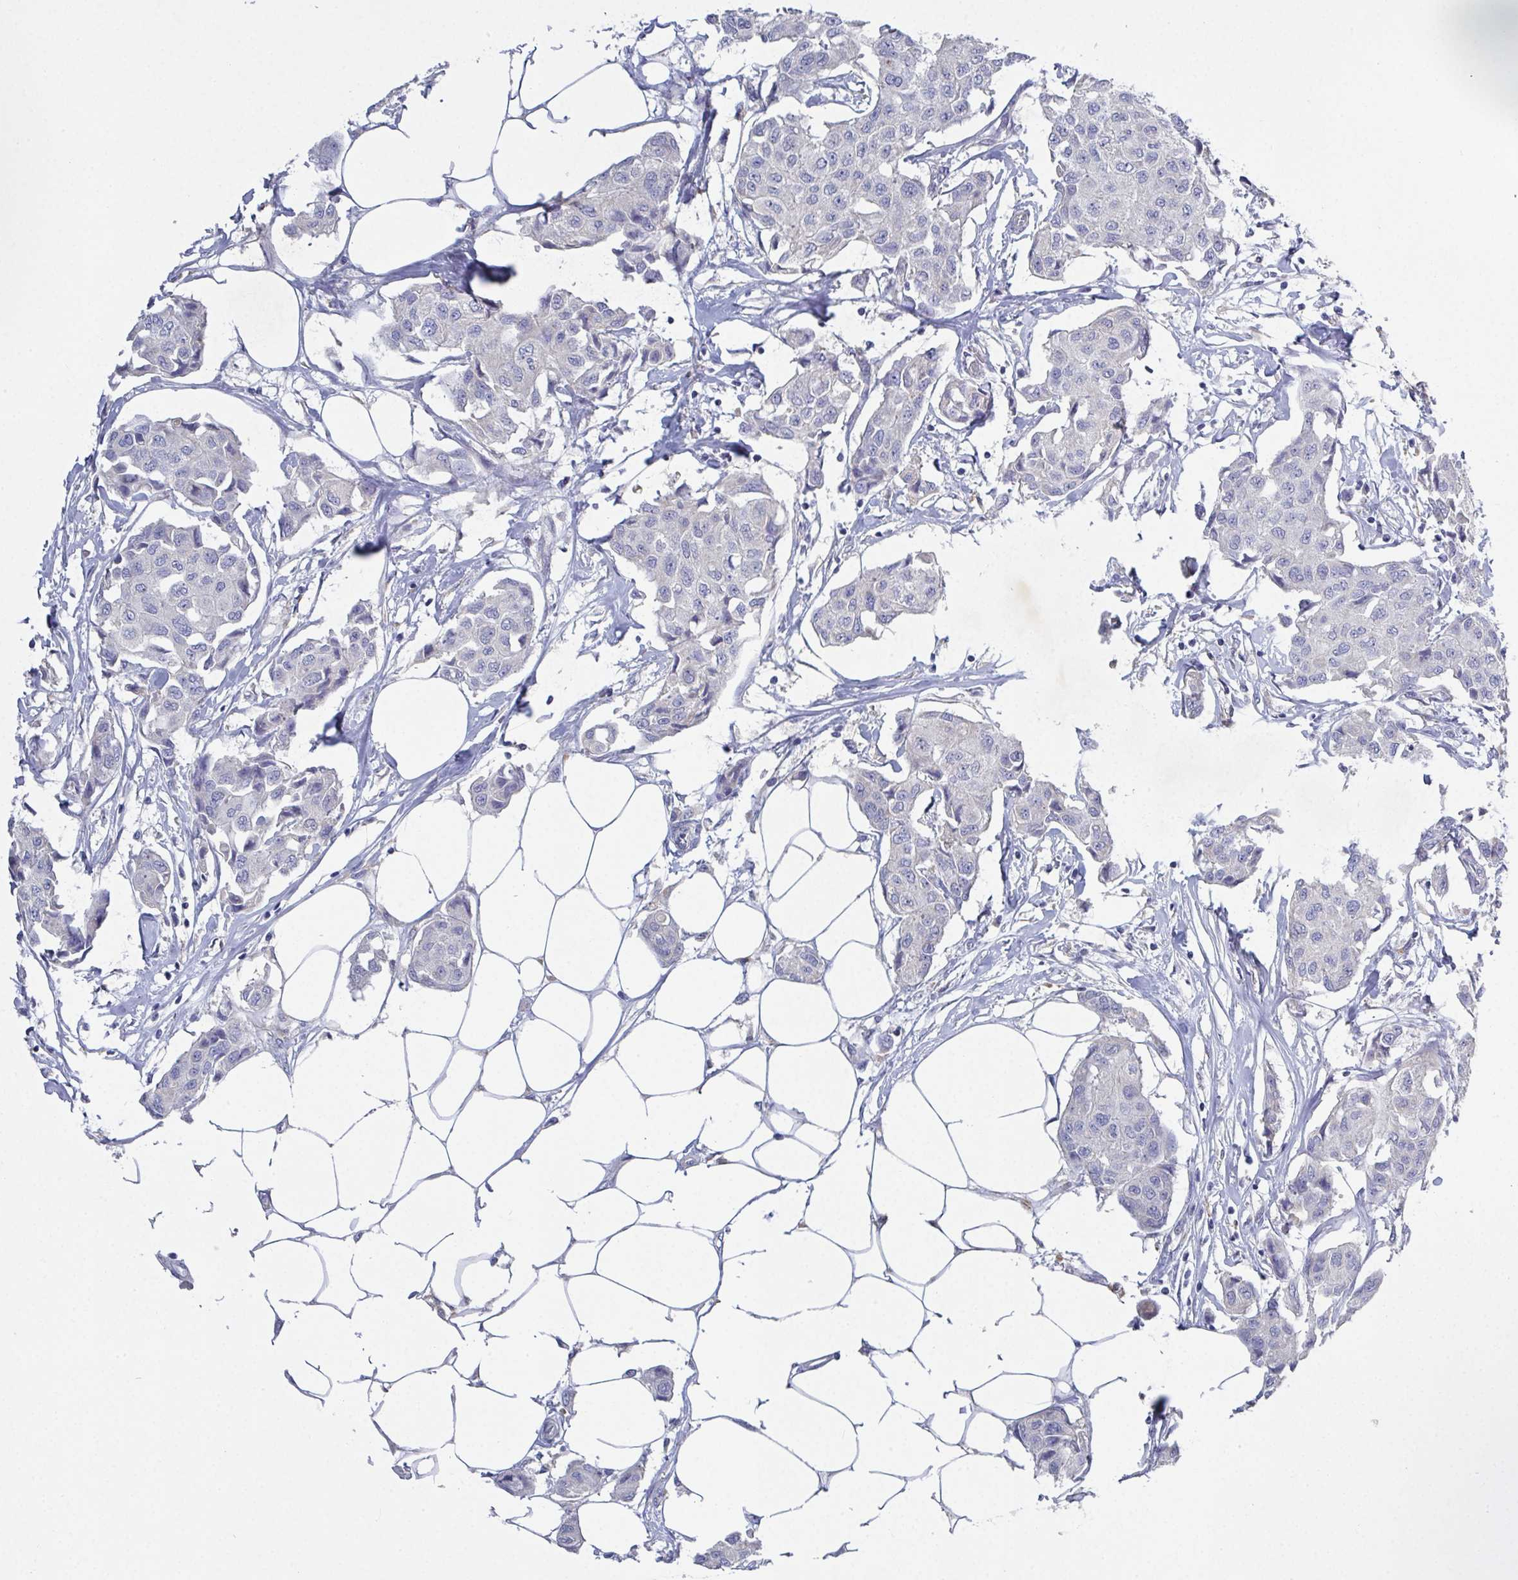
{"staining": {"intensity": "negative", "quantity": "none", "location": "none"}, "tissue": "breast cancer", "cell_type": "Tumor cells", "image_type": "cancer", "snomed": [{"axis": "morphology", "description": "Duct carcinoma"}, {"axis": "topography", "description": "Breast"}, {"axis": "topography", "description": "Lymph node"}], "caption": "An image of human breast cancer (intraductal carcinoma) is negative for staining in tumor cells. Brightfield microscopy of immunohistochemistry stained with DAB (3,3'-diaminobenzidine) (brown) and hematoxylin (blue), captured at high magnification.", "gene": "GALNT13", "patient": {"sex": "female", "age": 80}}